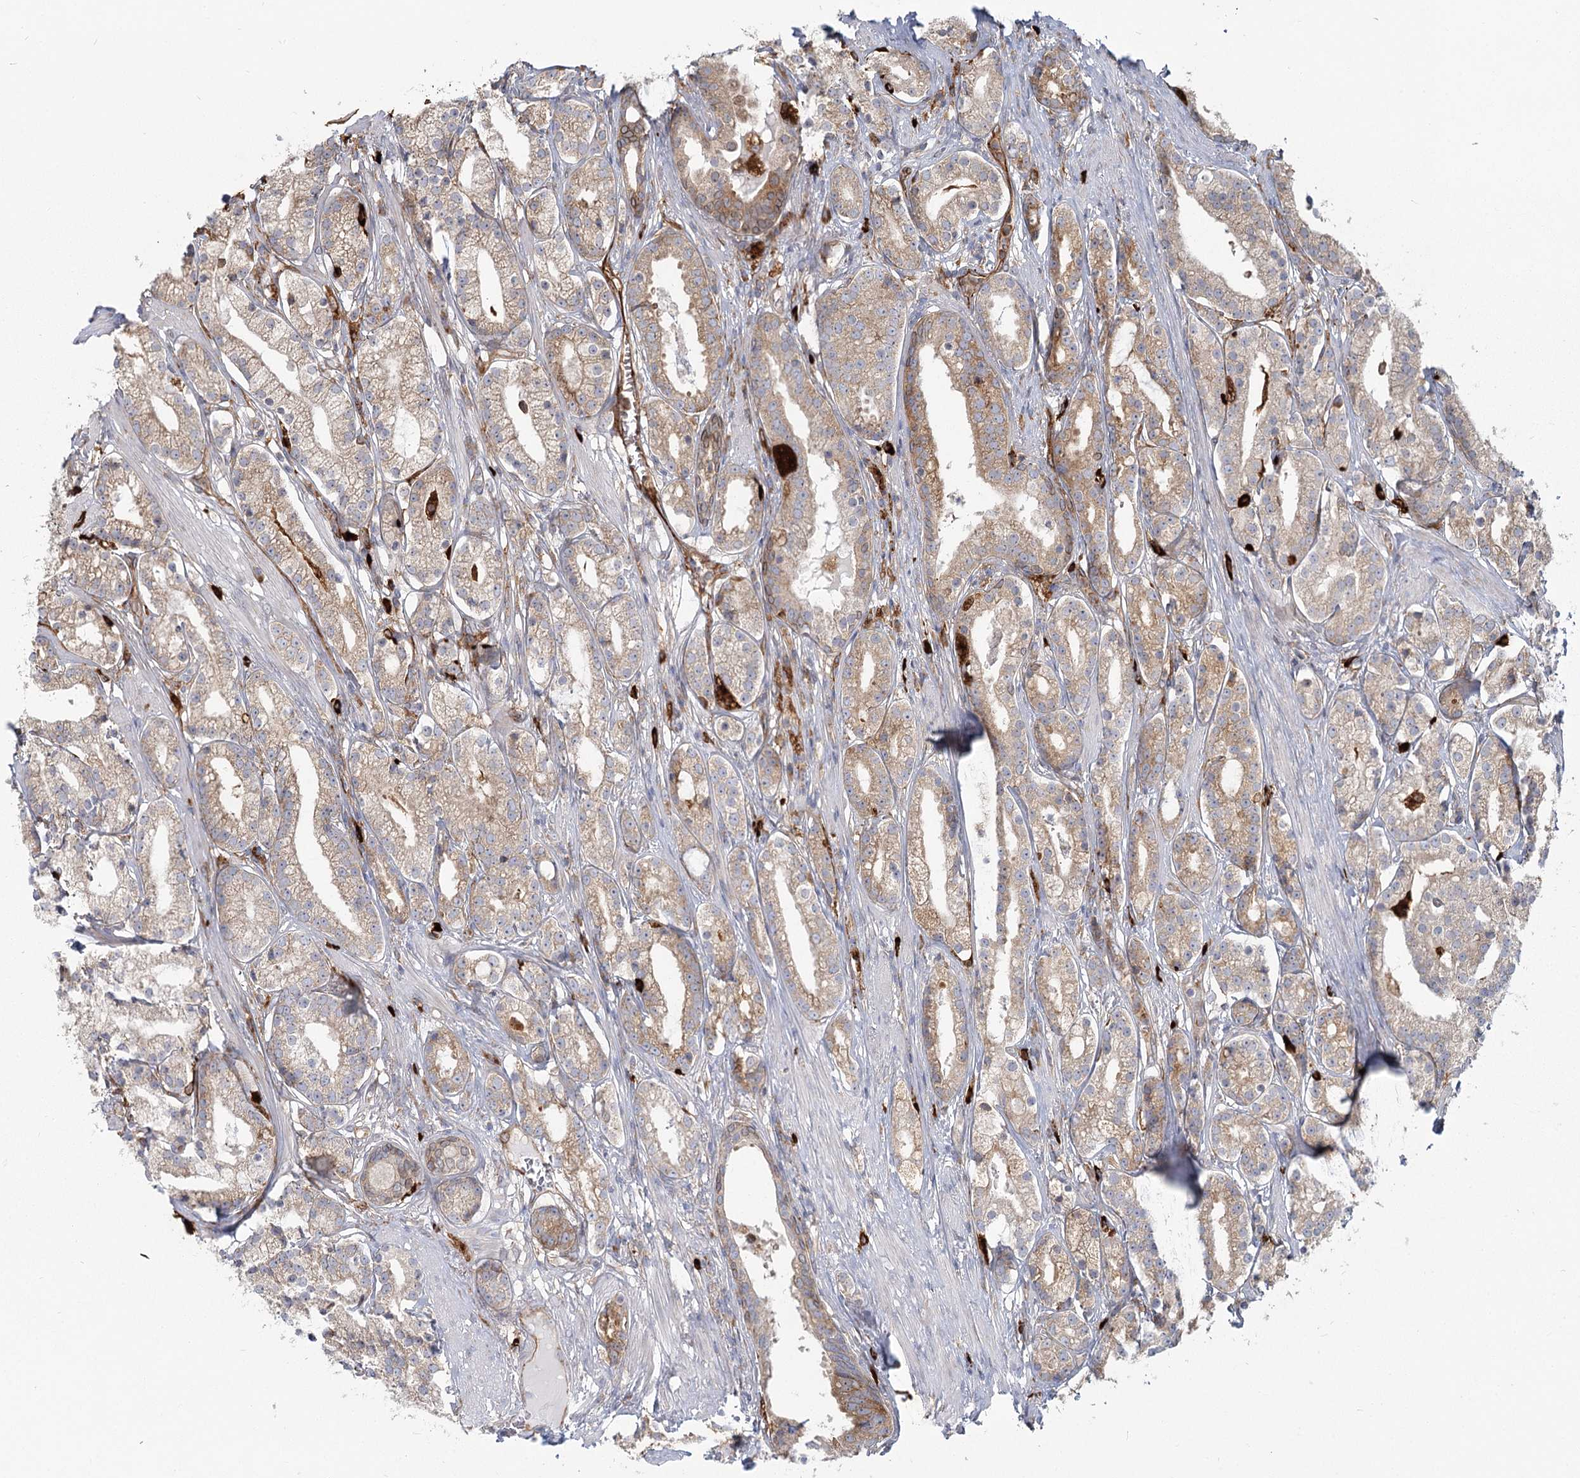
{"staining": {"intensity": "moderate", "quantity": ">75%", "location": "cytoplasmic/membranous"}, "tissue": "prostate cancer", "cell_type": "Tumor cells", "image_type": "cancer", "snomed": [{"axis": "morphology", "description": "Adenocarcinoma, High grade"}, {"axis": "topography", "description": "Prostate"}], "caption": "Prostate cancer (adenocarcinoma (high-grade)) stained with immunohistochemistry (IHC) displays moderate cytoplasmic/membranous expression in about >75% of tumor cells. The protein is stained brown, and the nuclei are stained in blue (DAB (3,3'-diaminobenzidine) IHC with brightfield microscopy, high magnification).", "gene": "HARS2", "patient": {"sex": "male", "age": 69}}